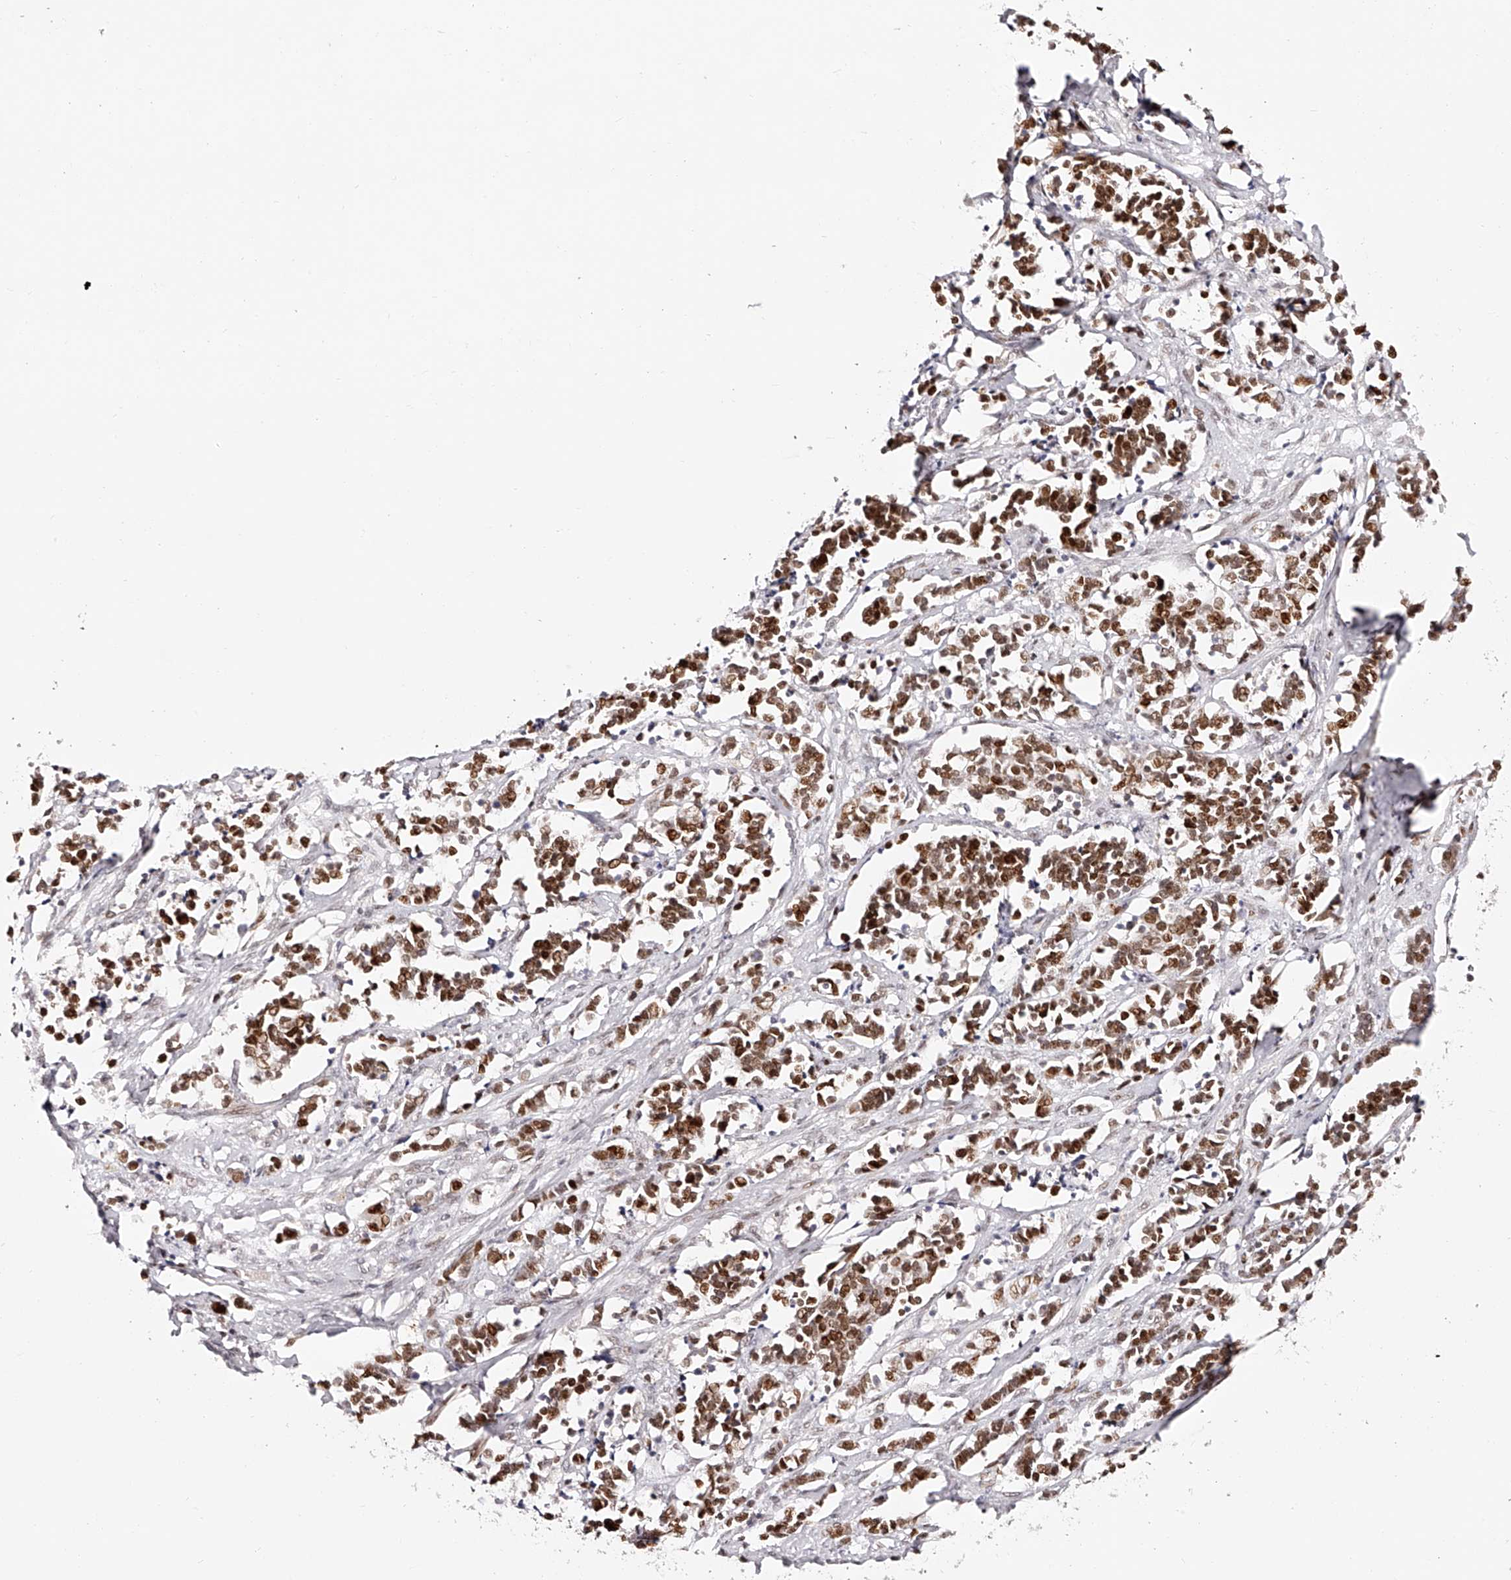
{"staining": {"intensity": "moderate", "quantity": ">75%", "location": "nuclear"}, "tissue": "cervical cancer", "cell_type": "Tumor cells", "image_type": "cancer", "snomed": [{"axis": "morphology", "description": "Normal tissue, NOS"}, {"axis": "morphology", "description": "Squamous cell carcinoma, NOS"}, {"axis": "topography", "description": "Cervix"}], "caption": "Human cervical squamous cell carcinoma stained with a protein marker reveals moderate staining in tumor cells.", "gene": "USF3", "patient": {"sex": "female", "age": 35}}